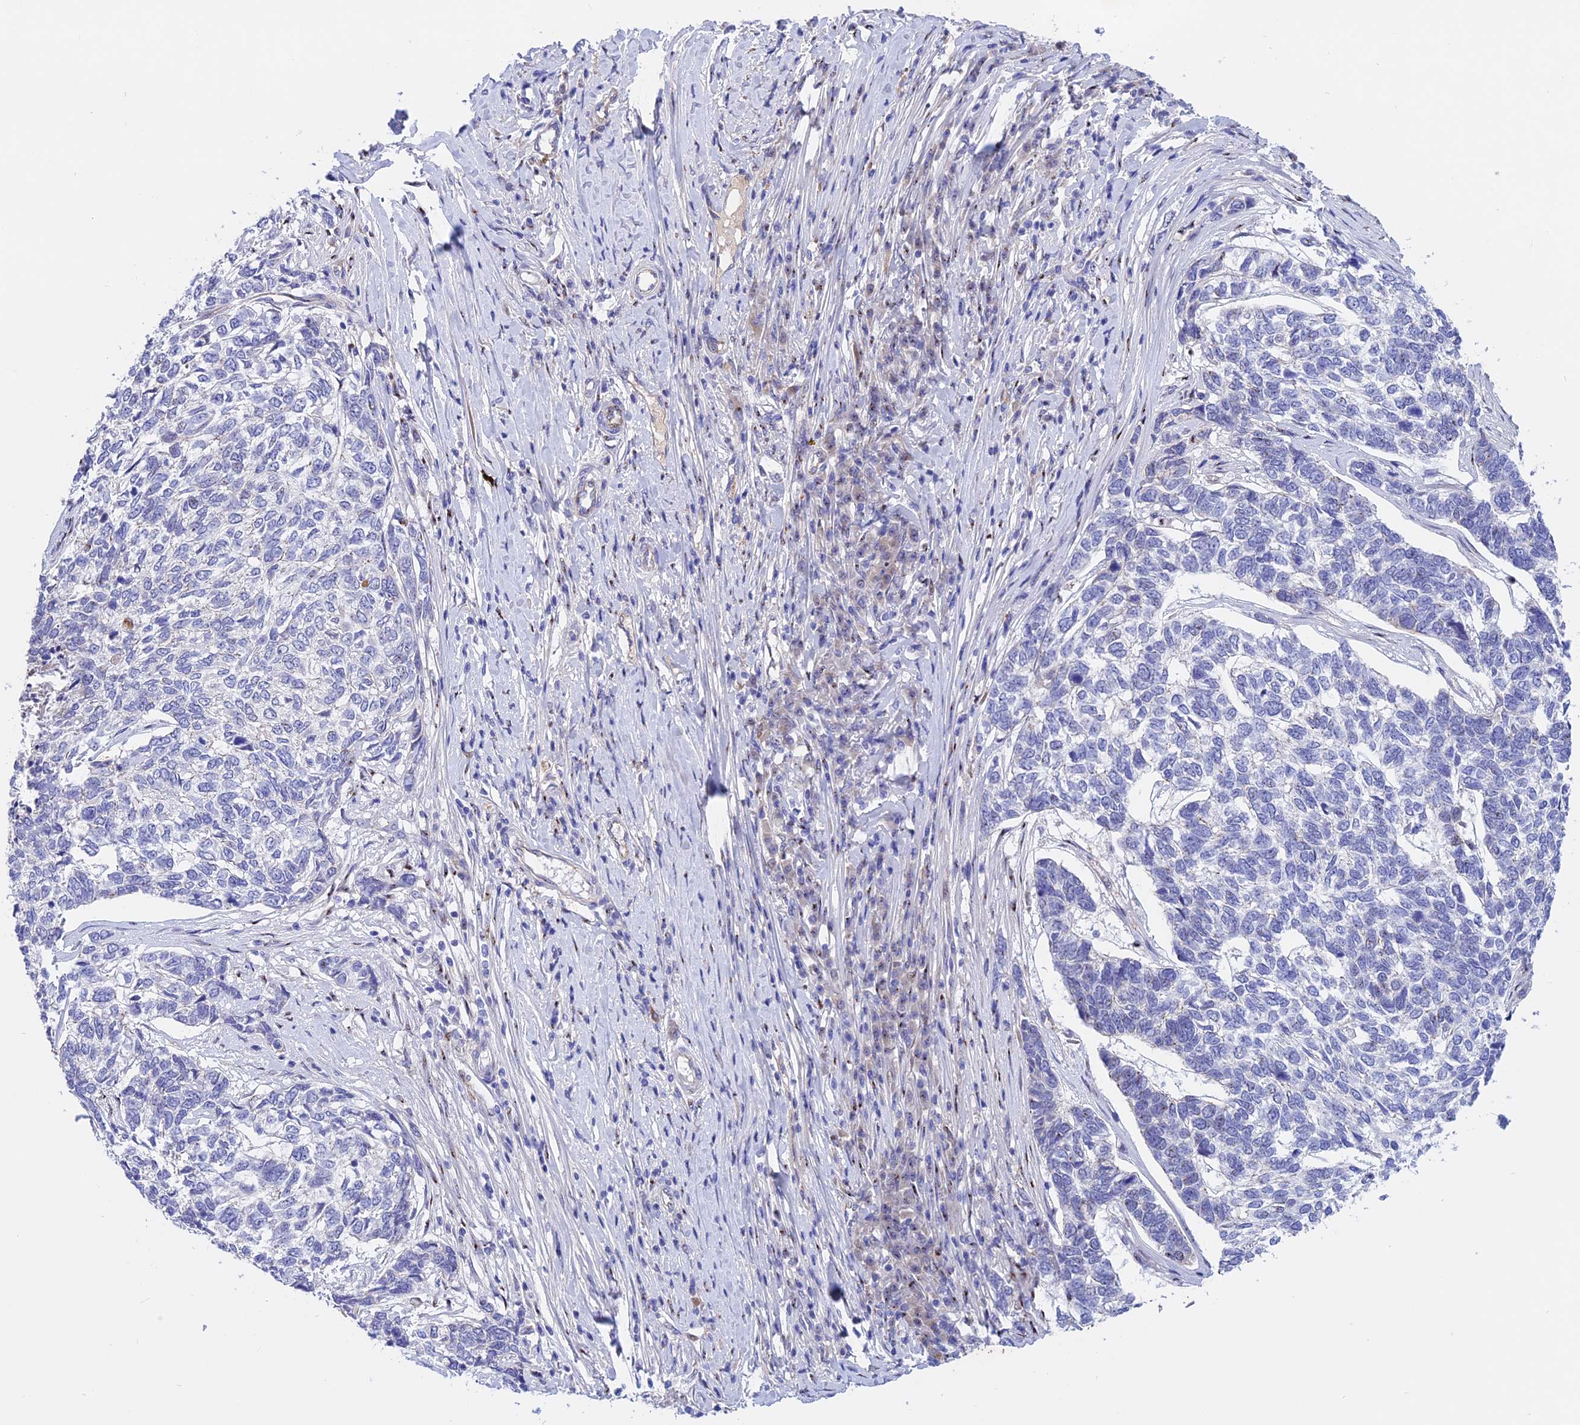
{"staining": {"intensity": "negative", "quantity": "none", "location": "none"}, "tissue": "skin cancer", "cell_type": "Tumor cells", "image_type": "cancer", "snomed": [{"axis": "morphology", "description": "Basal cell carcinoma"}, {"axis": "topography", "description": "Skin"}], "caption": "IHC of human skin cancer displays no staining in tumor cells.", "gene": "GK5", "patient": {"sex": "female", "age": 65}}